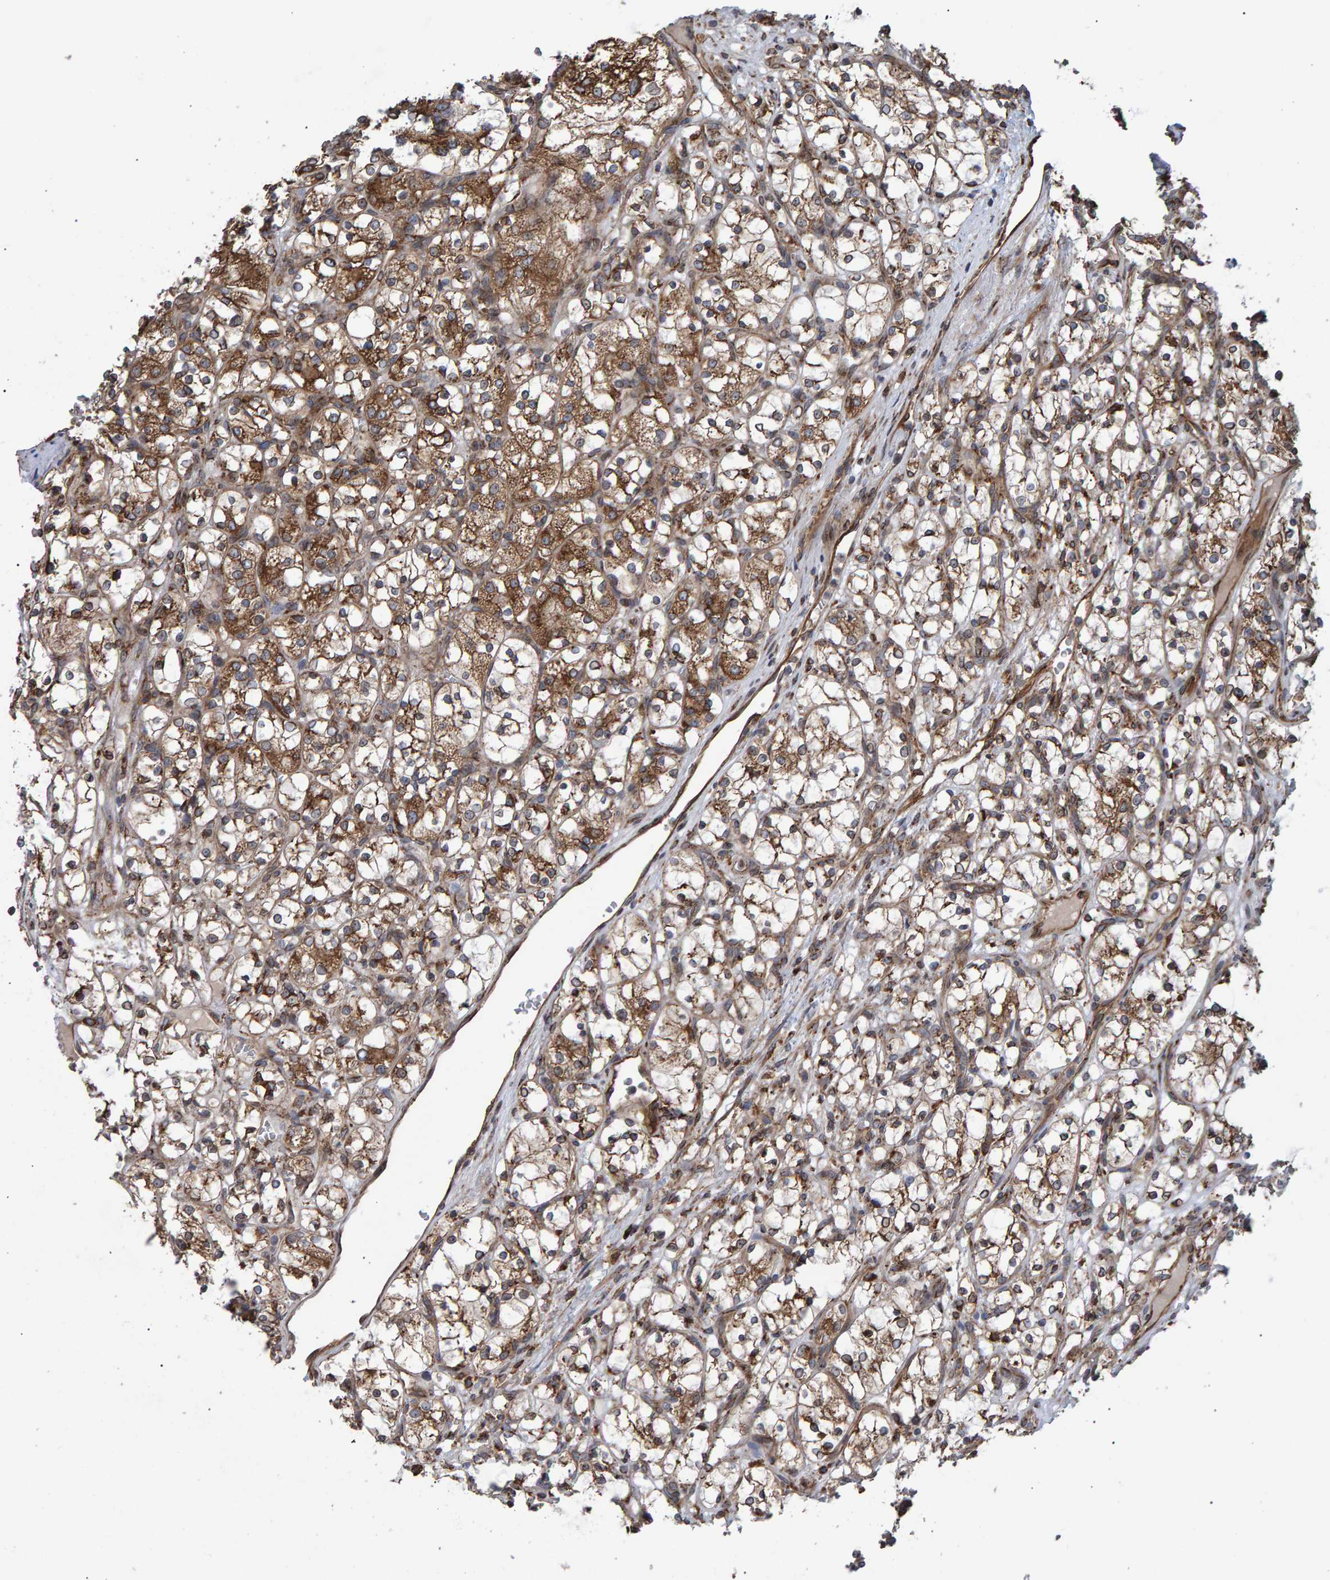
{"staining": {"intensity": "moderate", "quantity": ">75%", "location": "cytoplasmic/membranous"}, "tissue": "renal cancer", "cell_type": "Tumor cells", "image_type": "cancer", "snomed": [{"axis": "morphology", "description": "Adenocarcinoma, NOS"}, {"axis": "topography", "description": "Kidney"}], "caption": "Immunohistochemical staining of renal cancer (adenocarcinoma) reveals medium levels of moderate cytoplasmic/membranous positivity in approximately >75% of tumor cells. The staining was performed using DAB to visualize the protein expression in brown, while the nuclei were stained in blue with hematoxylin (Magnification: 20x).", "gene": "FAM117A", "patient": {"sex": "female", "age": 69}}